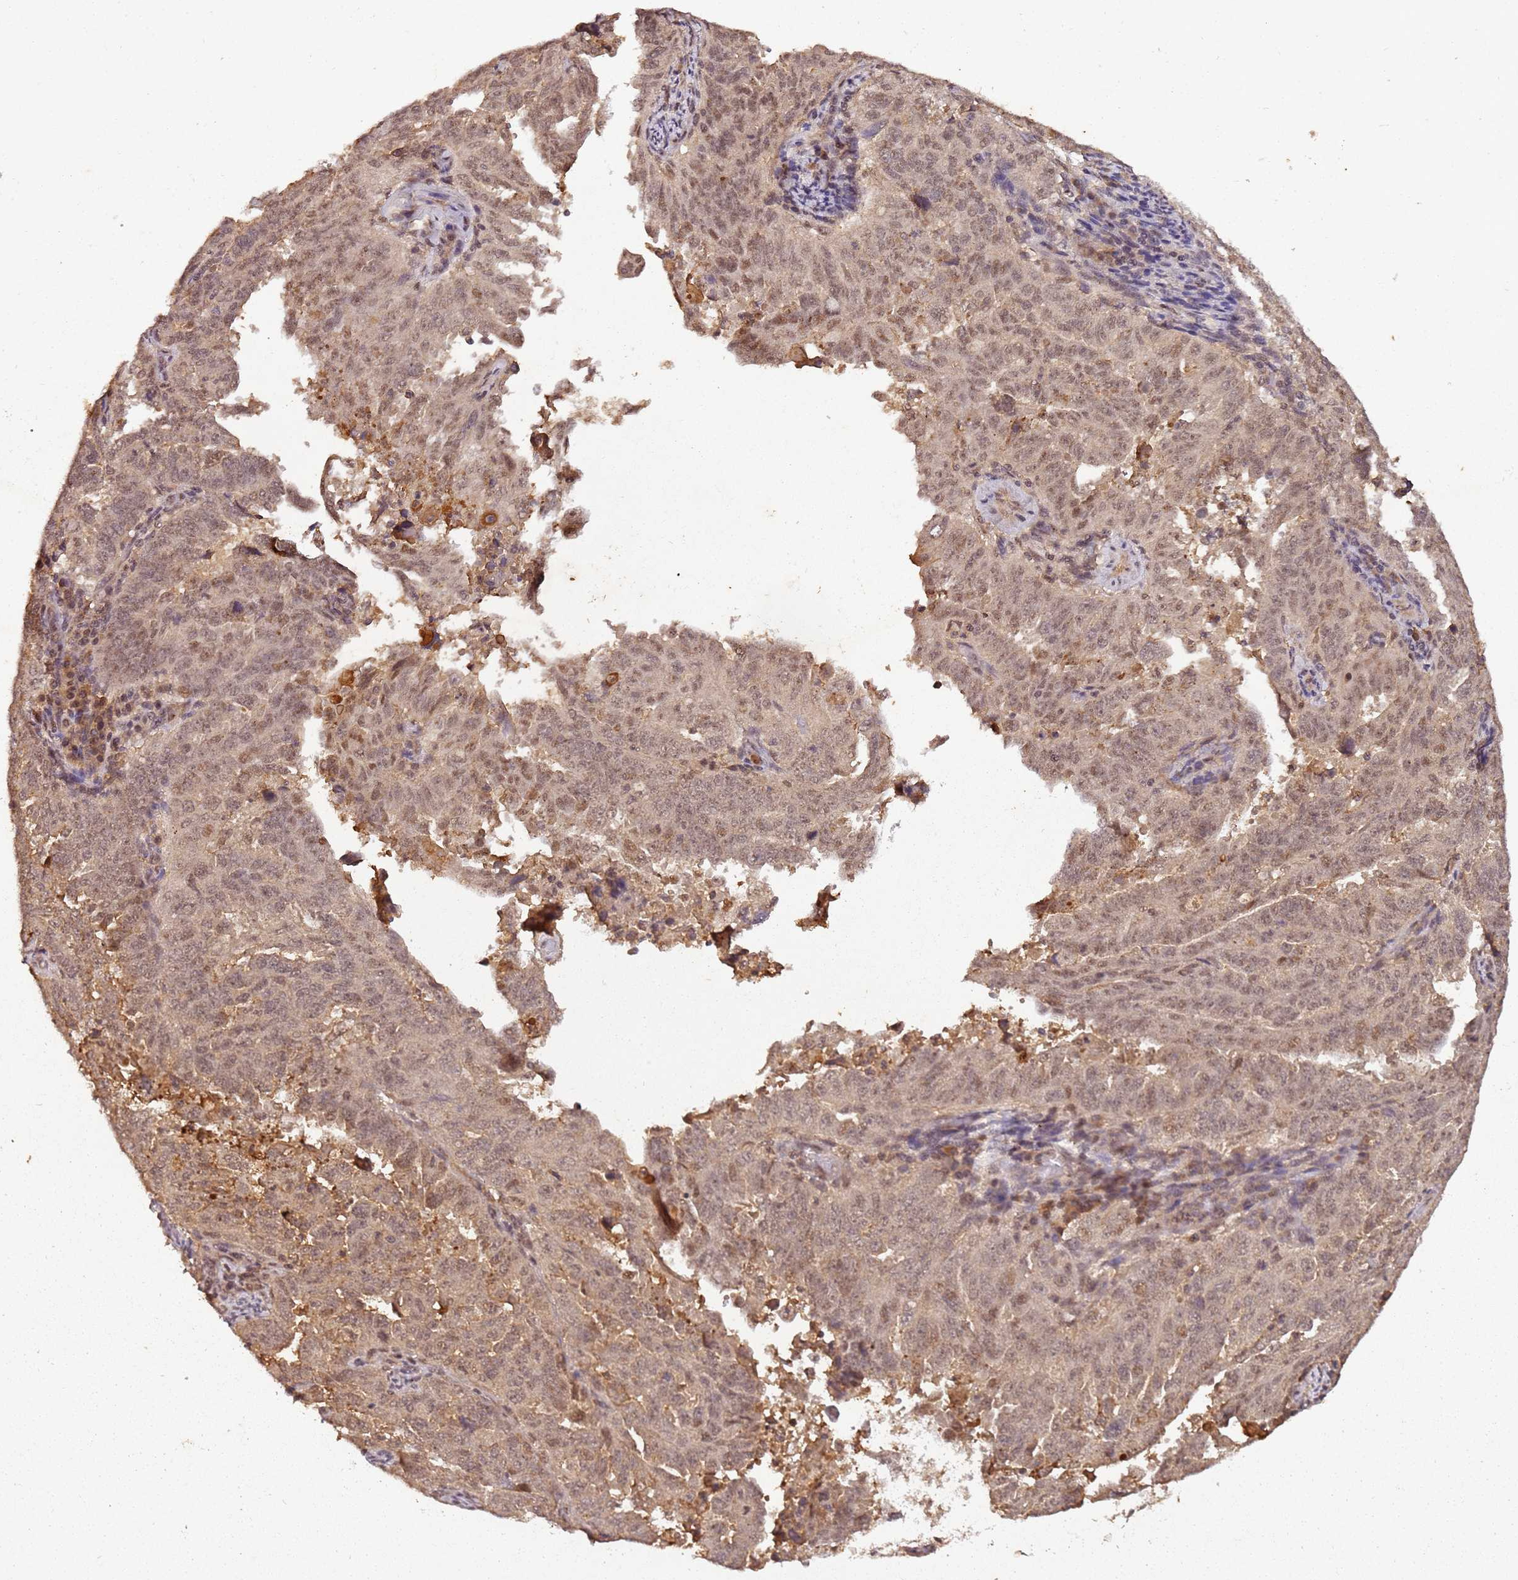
{"staining": {"intensity": "moderate", "quantity": ">75%", "location": "cytoplasmic/membranous"}, "tissue": "endometrial cancer", "cell_type": "Tumor cells", "image_type": "cancer", "snomed": [{"axis": "morphology", "description": "Adenocarcinoma, NOS"}, {"axis": "topography", "description": "Endometrium"}], "caption": "Protein expression analysis of human endometrial cancer reveals moderate cytoplasmic/membranous positivity in approximately >75% of tumor cells.", "gene": "COL1A2", "patient": {"sex": "female", "age": 65}}